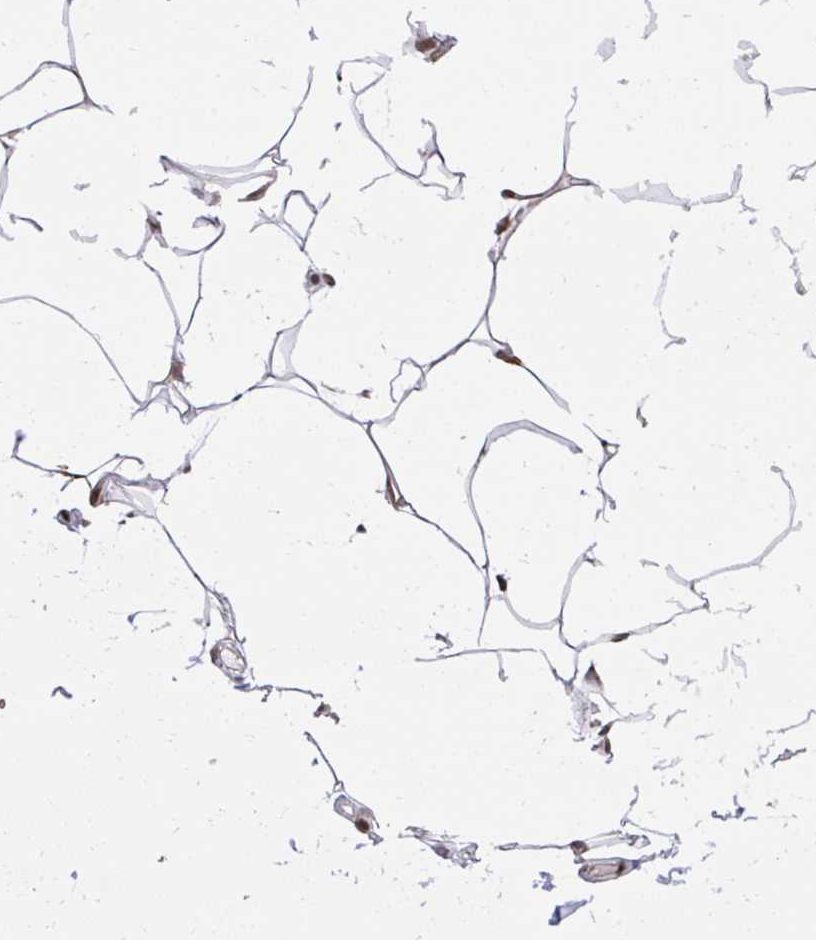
{"staining": {"intensity": "weak", "quantity": "25%-75%", "location": "cytoplasmic/membranous"}, "tissue": "adipose tissue", "cell_type": "Adipocytes", "image_type": "normal", "snomed": [{"axis": "morphology", "description": "Normal tissue, NOS"}, {"axis": "topography", "description": "Skin"}, {"axis": "topography", "description": "Peripheral nerve tissue"}], "caption": "Weak cytoplasmic/membranous protein expression is present in approximately 25%-75% of adipocytes in adipose tissue.", "gene": "HOXA4", "patient": {"sex": "female", "age": 45}}